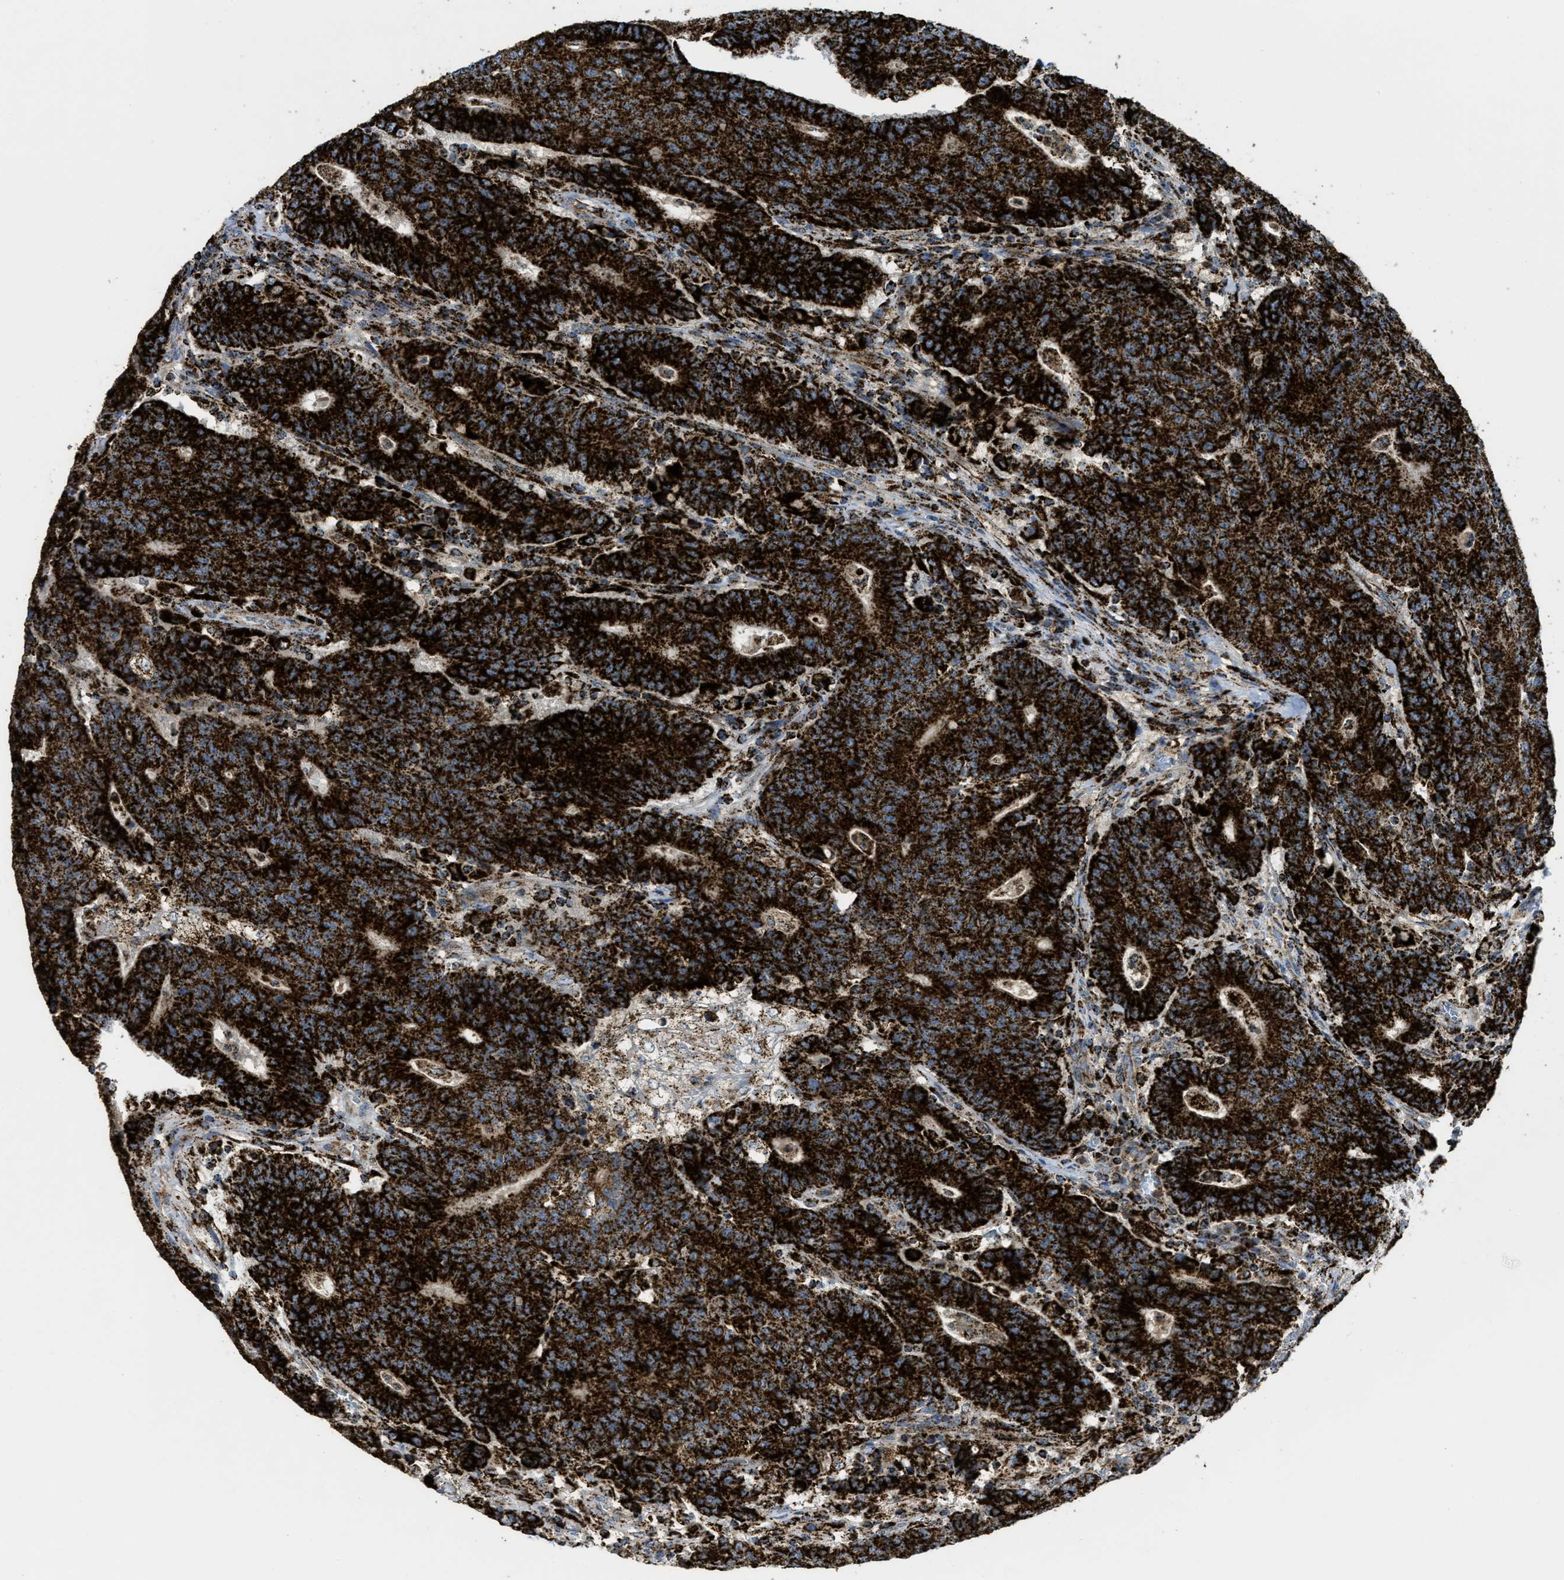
{"staining": {"intensity": "strong", "quantity": ">75%", "location": "cytoplasmic/membranous"}, "tissue": "colorectal cancer", "cell_type": "Tumor cells", "image_type": "cancer", "snomed": [{"axis": "morphology", "description": "Normal tissue, NOS"}, {"axis": "morphology", "description": "Adenocarcinoma, NOS"}, {"axis": "topography", "description": "Colon"}], "caption": "A brown stain labels strong cytoplasmic/membranous positivity of a protein in adenocarcinoma (colorectal) tumor cells.", "gene": "SQOR", "patient": {"sex": "female", "age": 75}}